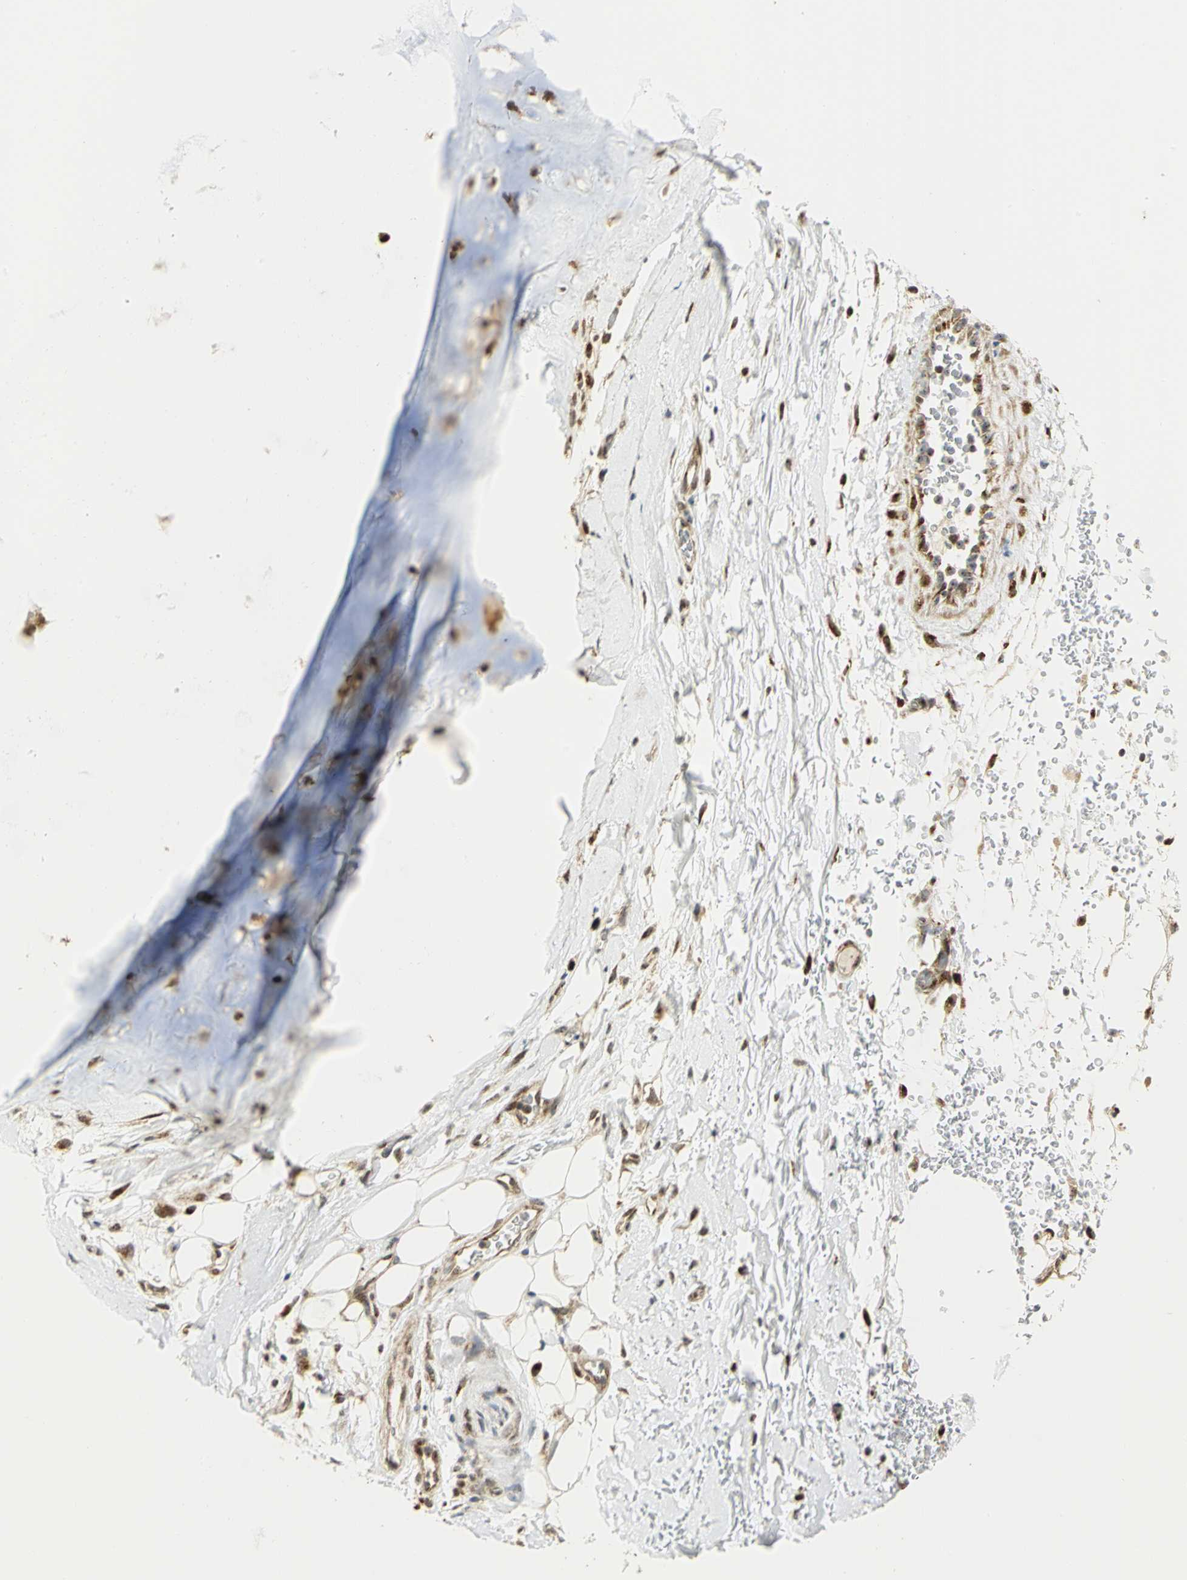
{"staining": {"intensity": "moderate", "quantity": "25%-75%", "location": "nuclear"}, "tissue": "adipose tissue", "cell_type": "Adipocytes", "image_type": "normal", "snomed": [{"axis": "morphology", "description": "Normal tissue, NOS"}, {"axis": "topography", "description": "Cartilage tissue"}, {"axis": "topography", "description": "Bronchus"}], "caption": "Adipocytes display moderate nuclear expression in about 25%-75% of cells in unremarkable adipose tissue.", "gene": "ATP6V1A", "patient": {"sex": "female", "age": 73}}